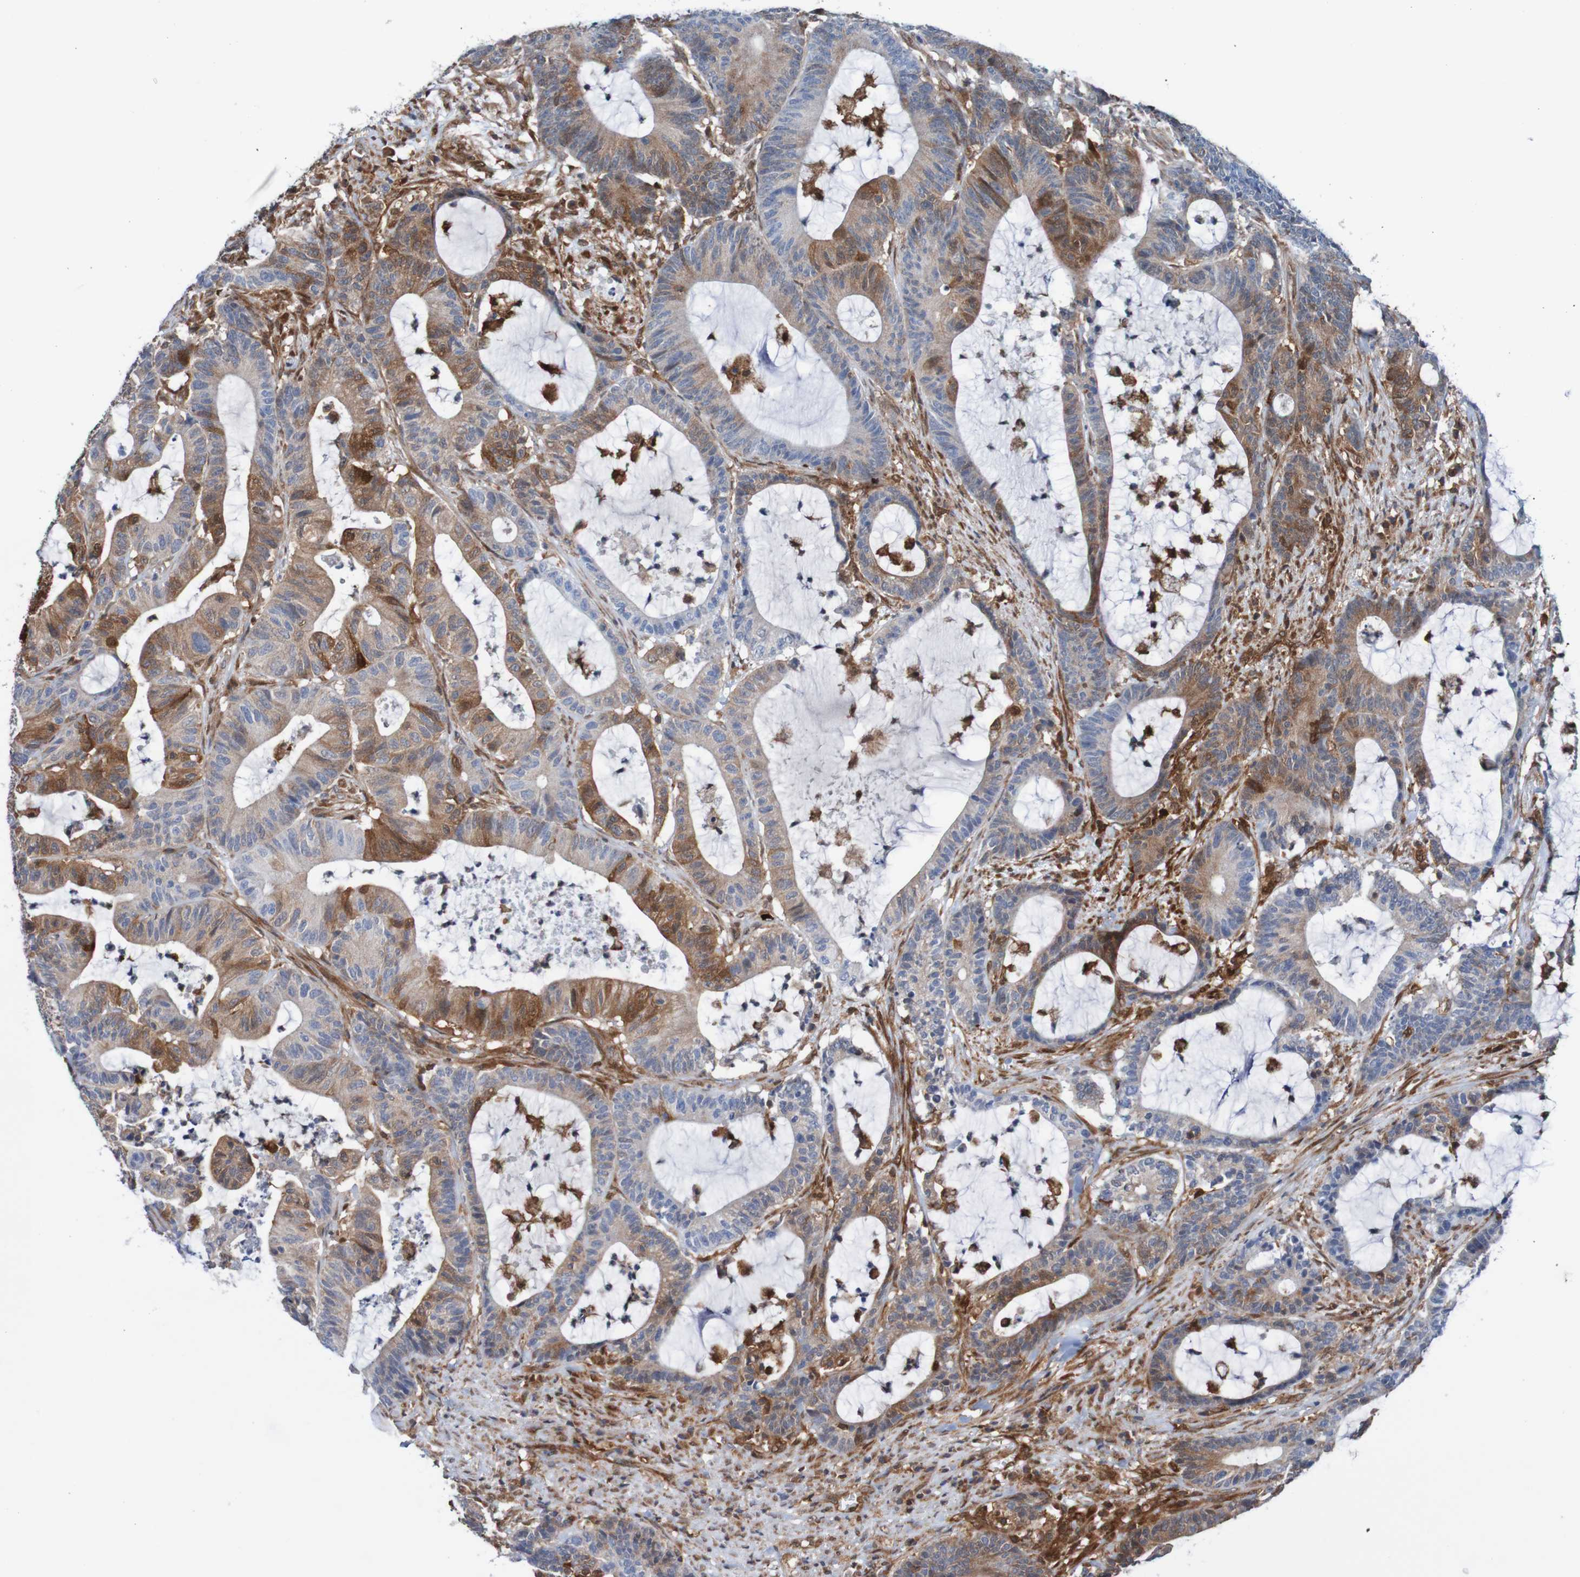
{"staining": {"intensity": "moderate", "quantity": "25%-75%", "location": "cytoplasmic/membranous"}, "tissue": "colorectal cancer", "cell_type": "Tumor cells", "image_type": "cancer", "snomed": [{"axis": "morphology", "description": "Adenocarcinoma, NOS"}, {"axis": "topography", "description": "Colon"}], "caption": "Immunohistochemistry micrograph of neoplastic tissue: colorectal cancer stained using immunohistochemistry reveals medium levels of moderate protein expression localized specifically in the cytoplasmic/membranous of tumor cells, appearing as a cytoplasmic/membranous brown color.", "gene": "RIGI", "patient": {"sex": "female", "age": 84}}